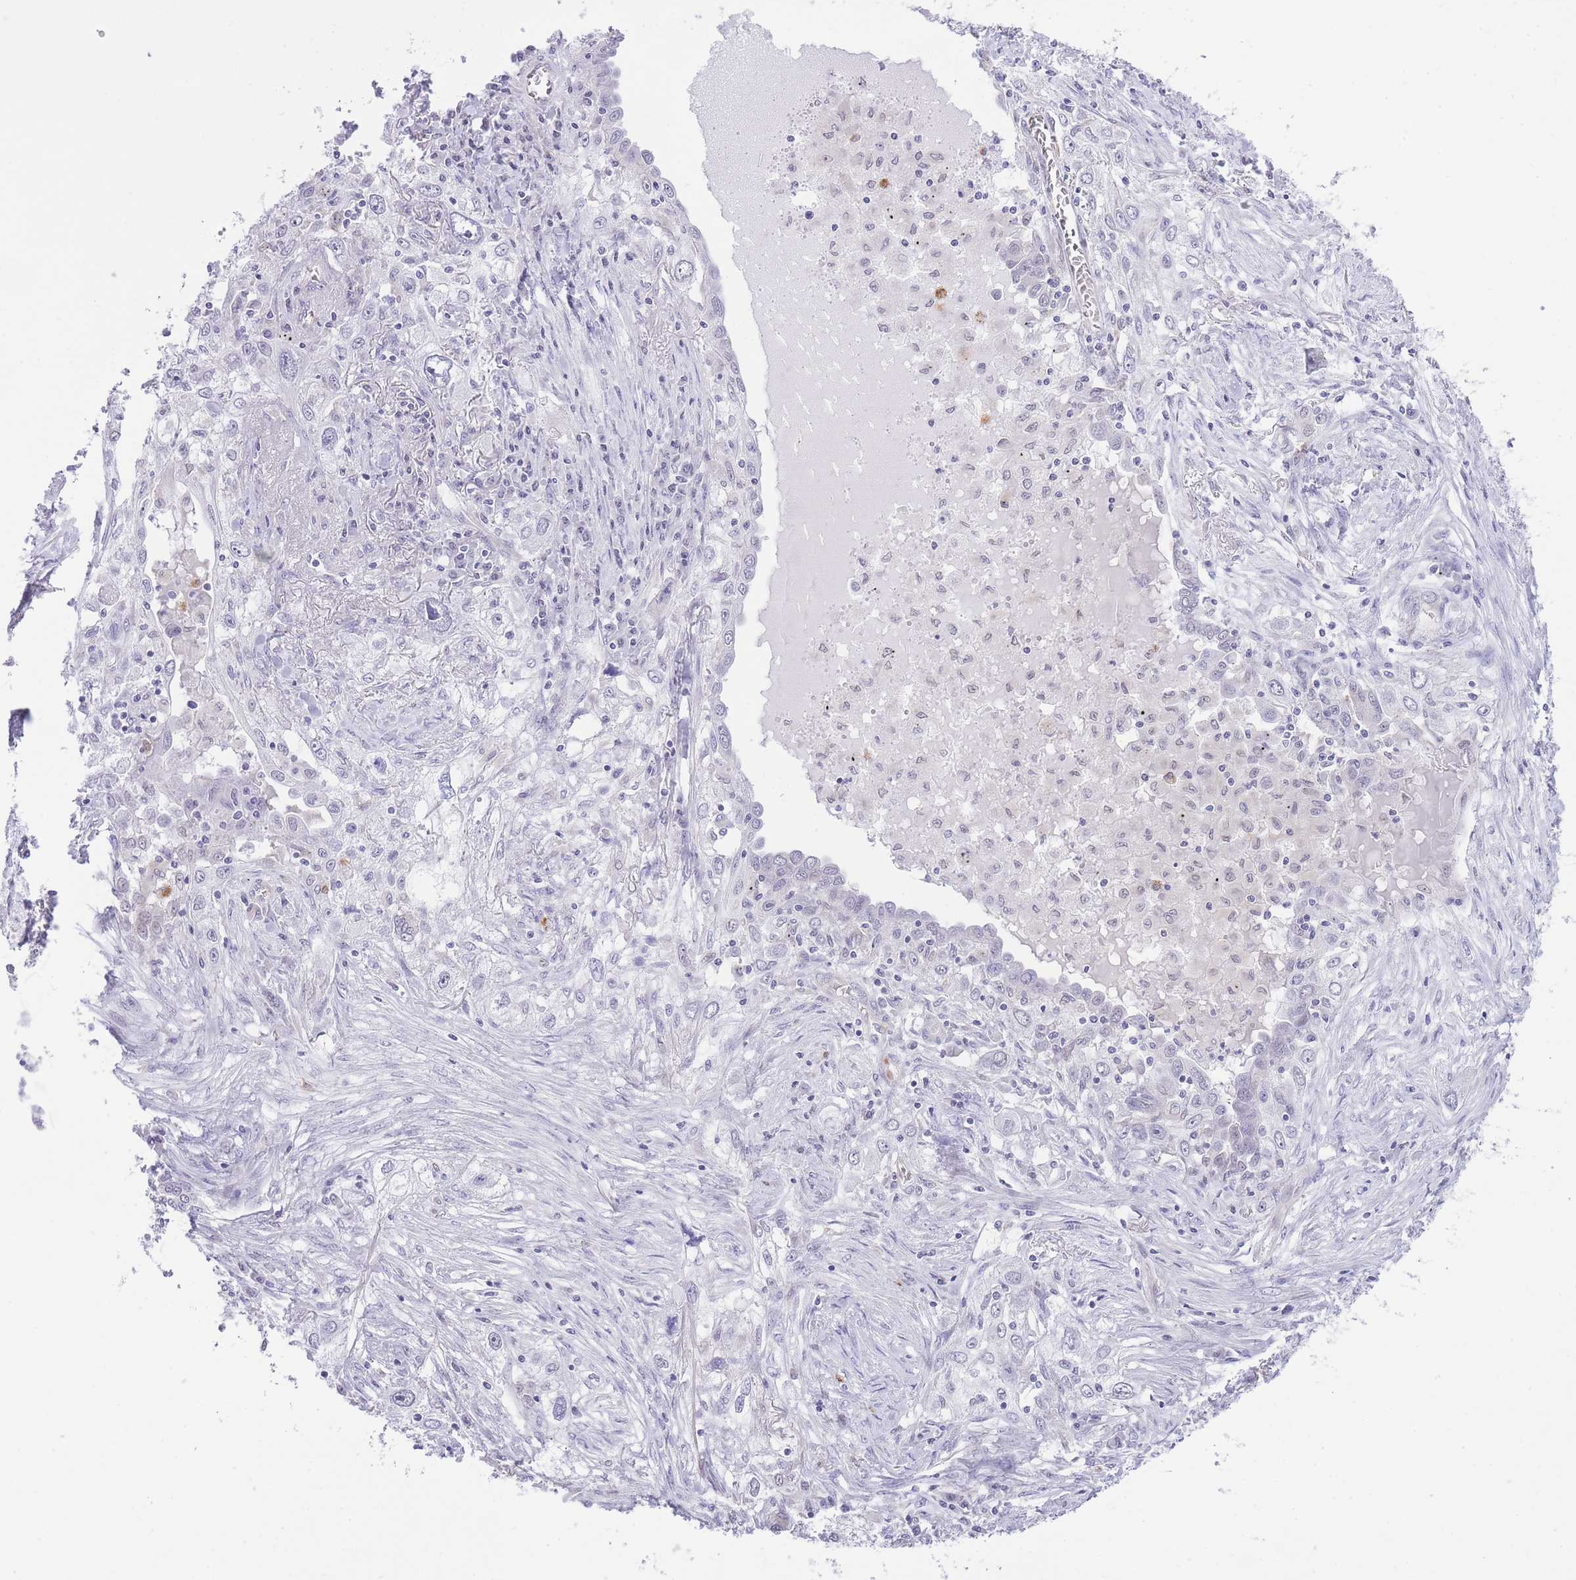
{"staining": {"intensity": "negative", "quantity": "none", "location": "none"}, "tissue": "lung cancer", "cell_type": "Tumor cells", "image_type": "cancer", "snomed": [{"axis": "morphology", "description": "Squamous cell carcinoma, NOS"}, {"axis": "topography", "description": "Lung"}], "caption": "High power microscopy histopathology image of an immunohistochemistry (IHC) image of lung squamous cell carcinoma, revealing no significant positivity in tumor cells. (DAB immunohistochemistry, high magnification).", "gene": "MEIOSIN", "patient": {"sex": "female", "age": 69}}